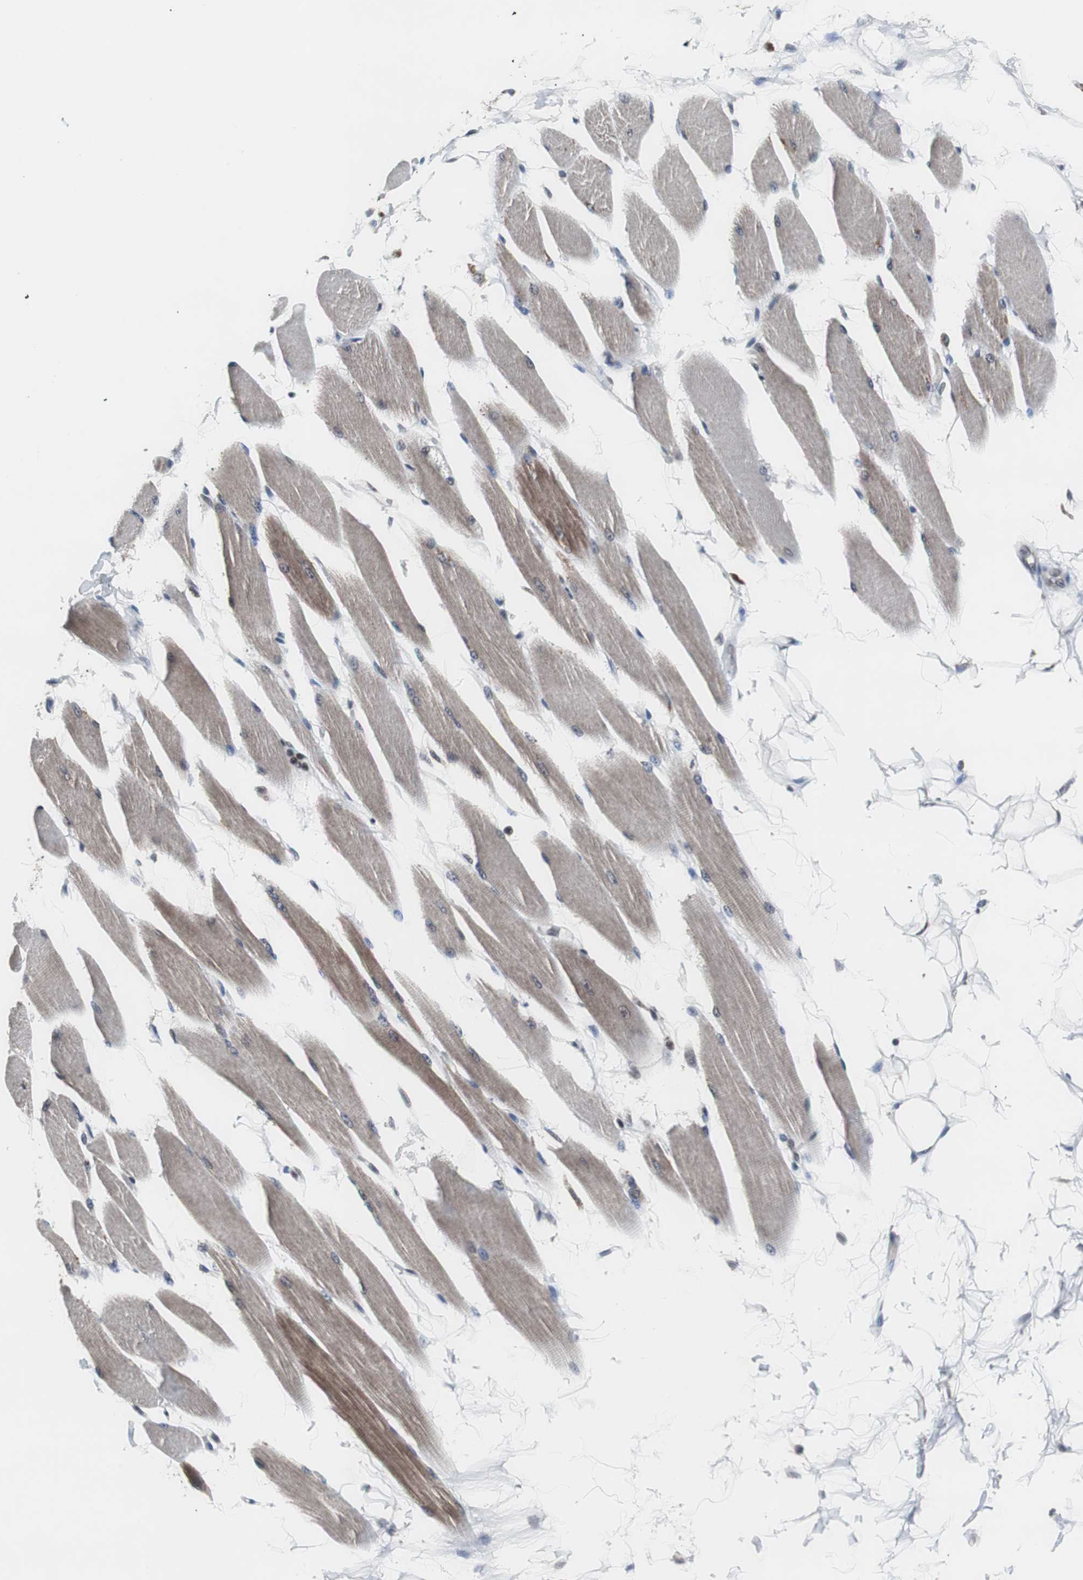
{"staining": {"intensity": "moderate", "quantity": ">75%", "location": "cytoplasmic/membranous,nuclear"}, "tissue": "skeletal muscle", "cell_type": "Myocytes", "image_type": "normal", "snomed": [{"axis": "morphology", "description": "Normal tissue, NOS"}, {"axis": "topography", "description": "Skeletal muscle"}, {"axis": "topography", "description": "Peripheral nerve tissue"}], "caption": "IHC of benign skeletal muscle exhibits medium levels of moderate cytoplasmic/membranous,nuclear positivity in about >75% of myocytes. IHC stains the protein in brown and the nuclei are stained blue.", "gene": "GTF2F2", "patient": {"sex": "female", "age": 84}}